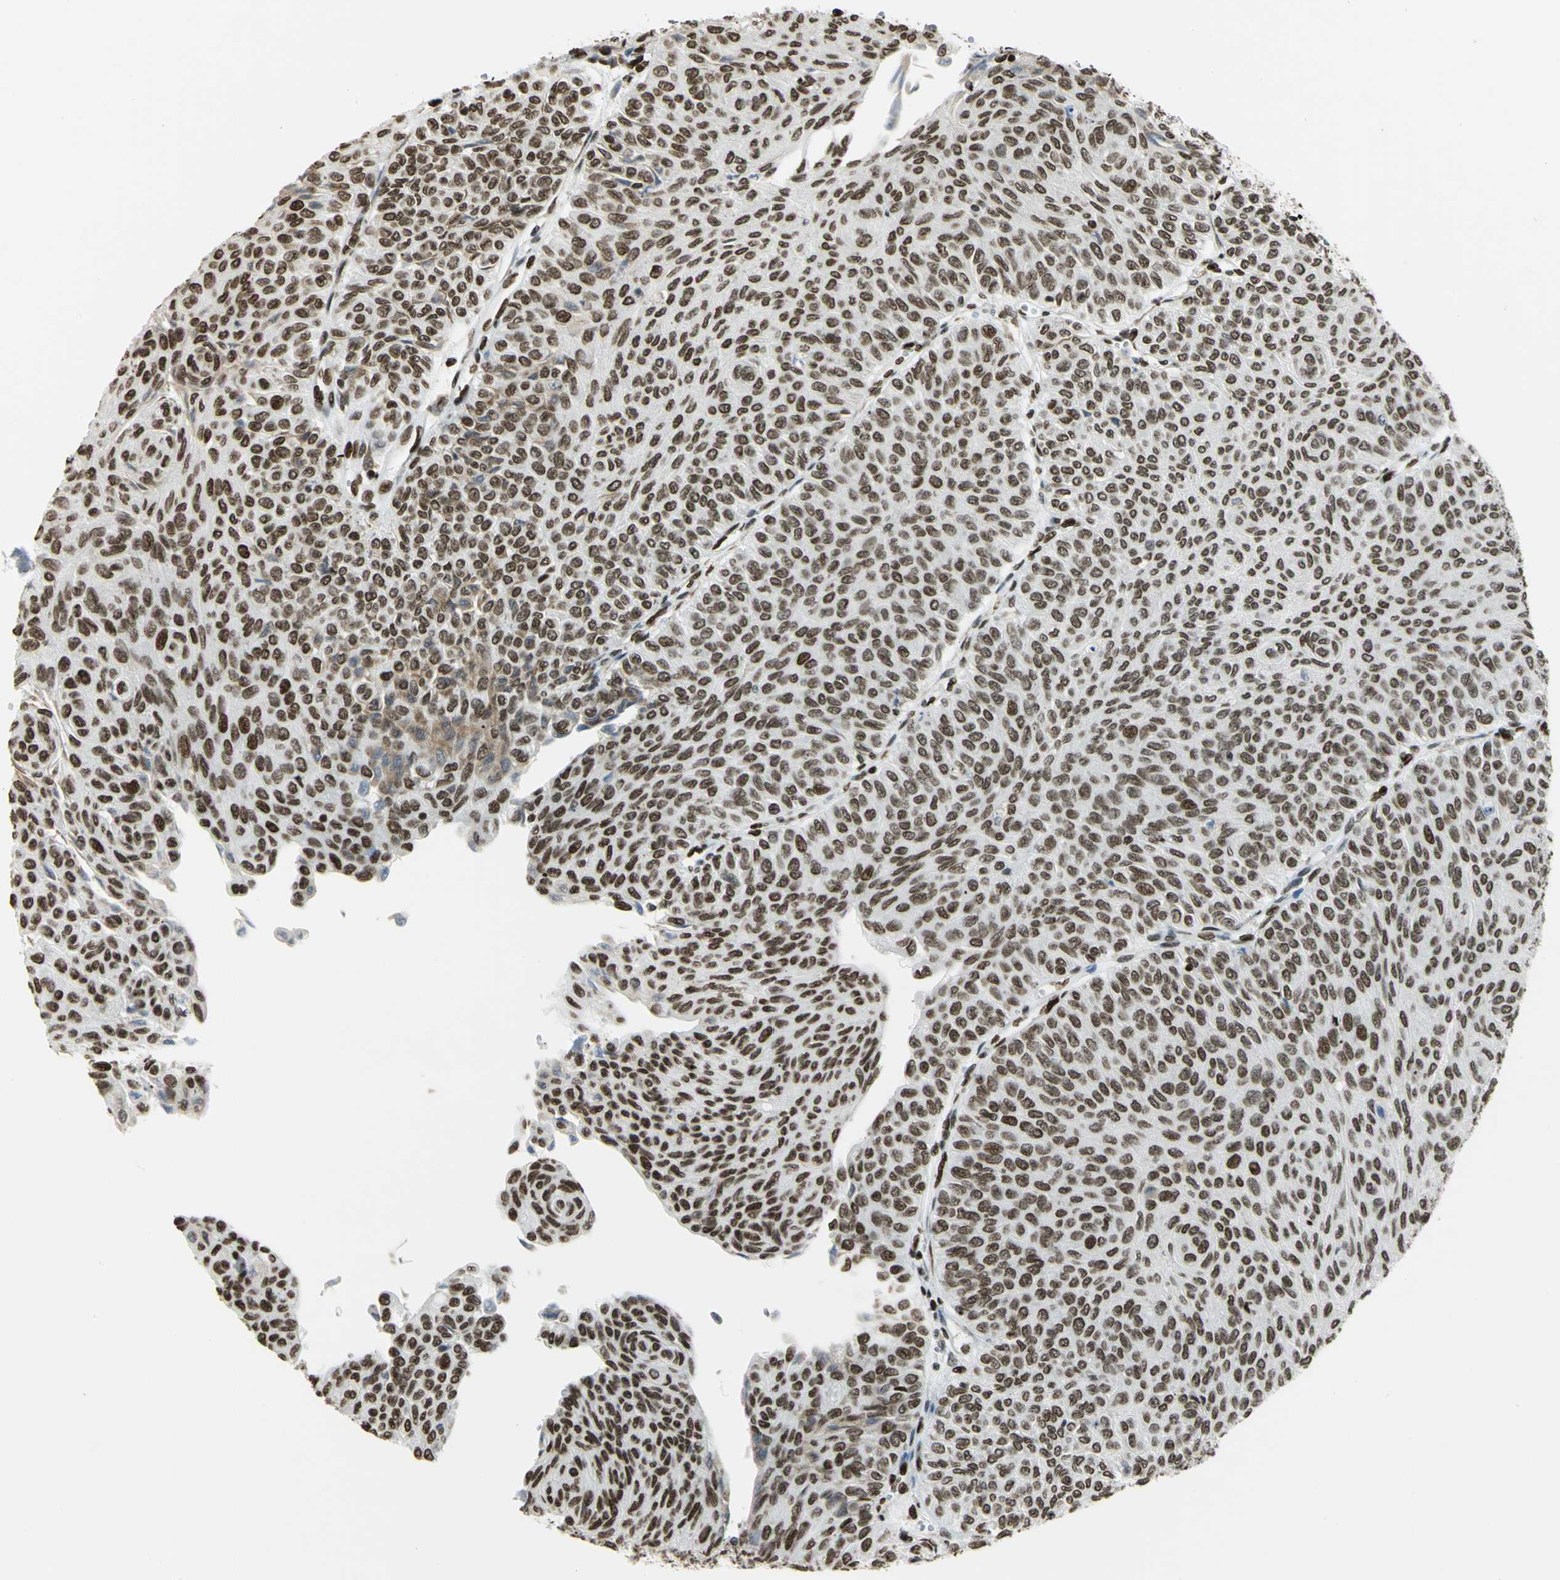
{"staining": {"intensity": "strong", "quantity": ">75%", "location": "nuclear"}, "tissue": "urothelial cancer", "cell_type": "Tumor cells", "image_type": "cancer", "snomed": [{"axis": "morphology", "description": "Urothelial carcinoma, Low grade"}, {"axis": "topography", "description": "Urinary bladder"}], "caption": "Protein expression analysis of human urothelial cancer reveals strong nuclear positivity in about >75% of tumor cells.", "gene": "HMGB1", "patient": {"sex": "male", "age": 78}}